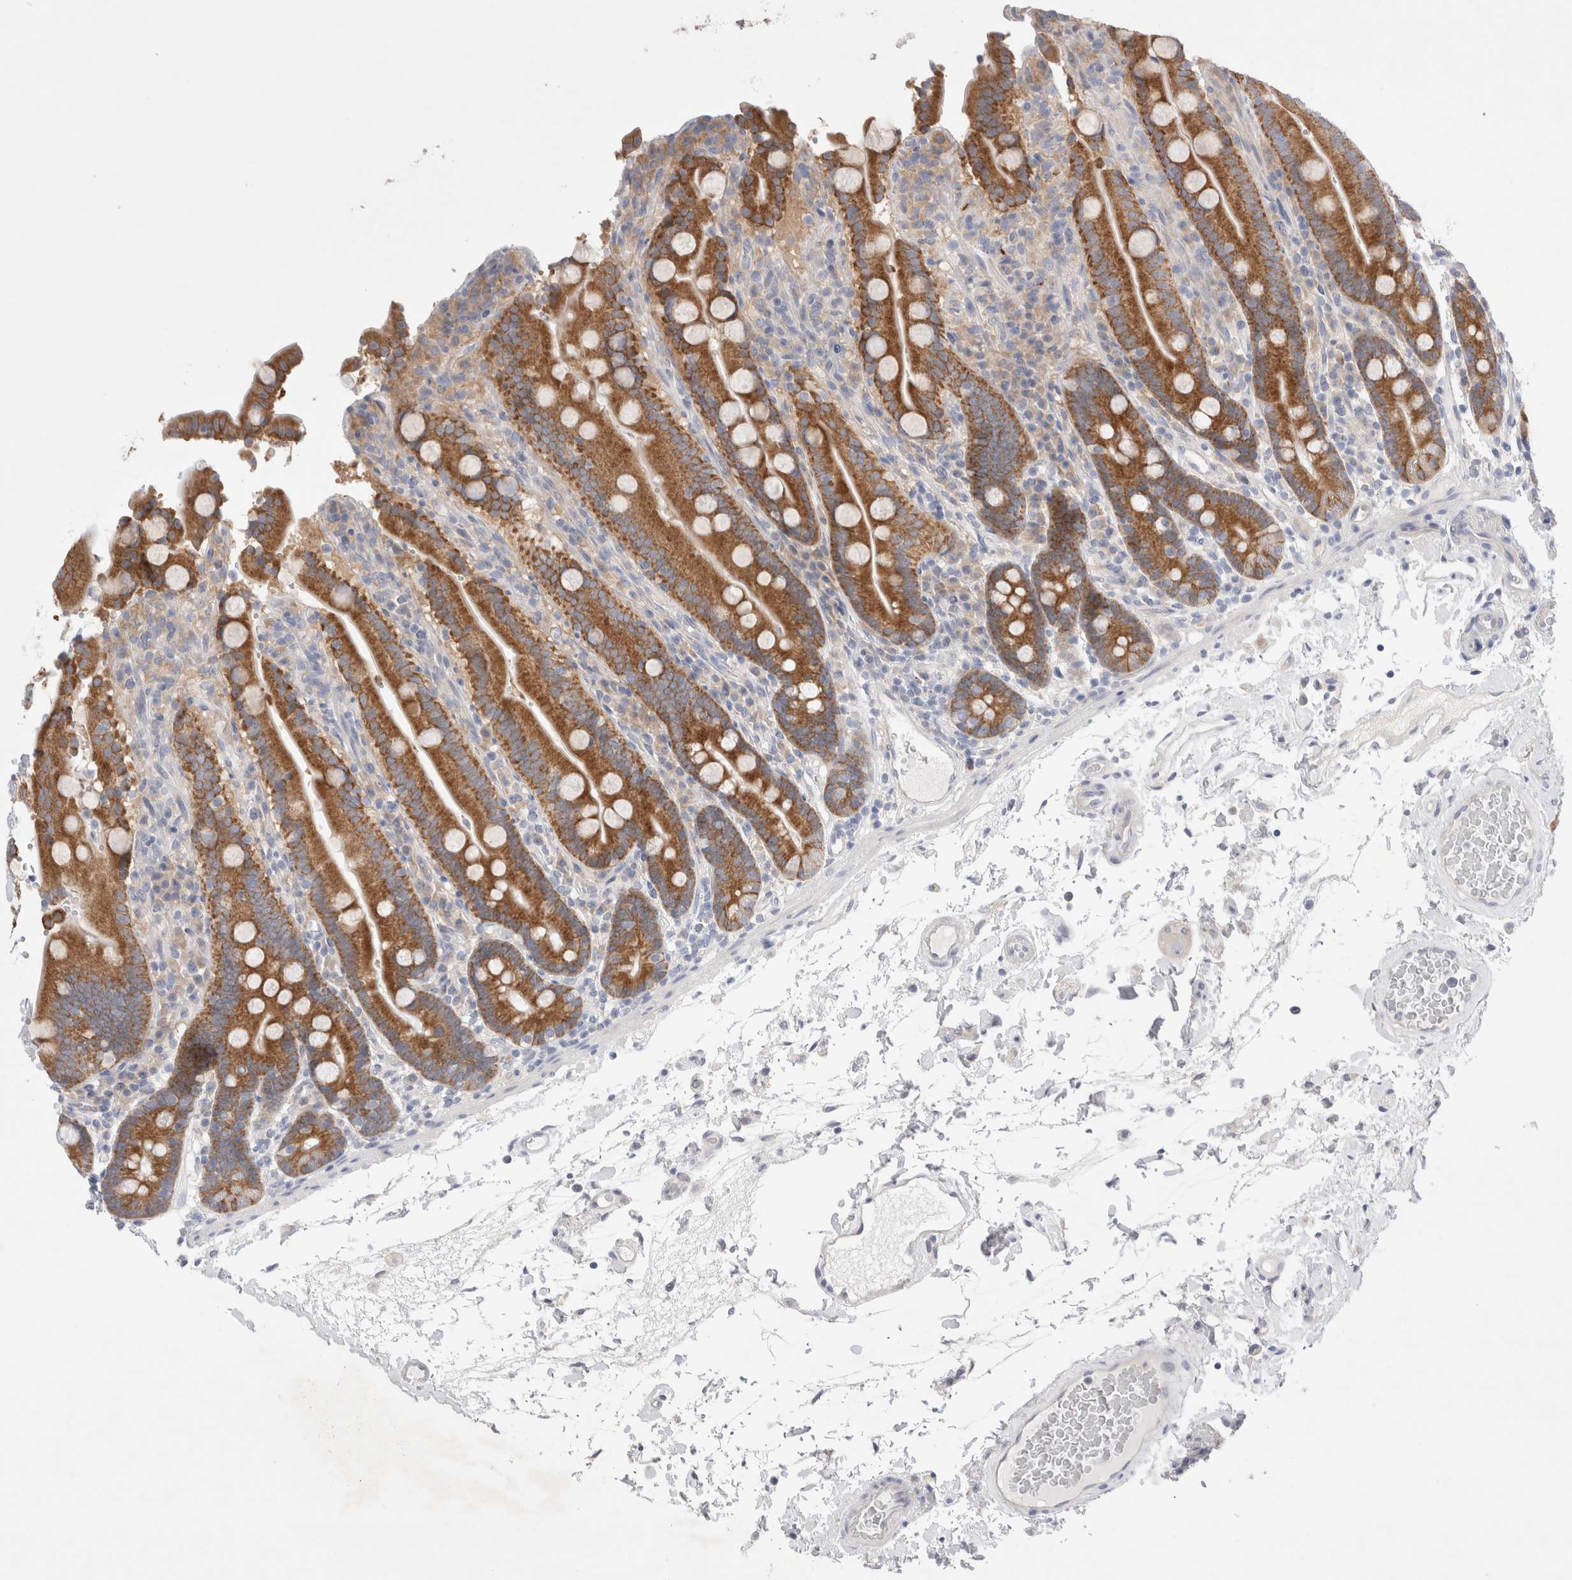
{"staining": {"intensity": "strong", "quantity": ">75%", "location": "cytoplasmic/membranous"}, "tissue": "duodenum", "cell_type": "Glandular cells", "image_type": "normal", "snomed": [{"axis": "morphology", "description": "Normal tissue, NOS"}, {"axis": "topography", "description": "Small intestine, NOS"}], "caption": "Brown immunohistochemical staining in benign human duodenum reveals strong cytoplasmic/membranous staining in about >75% of glandular cells. The staining is performed using DAB (3,3'-diaminobenzidine) brown chromogen to label protein expression. The nuclei are counter-stained blue using hematoxylin.", "gene": "RBM12B", "patient": {"sex": "female", "age": 71}}